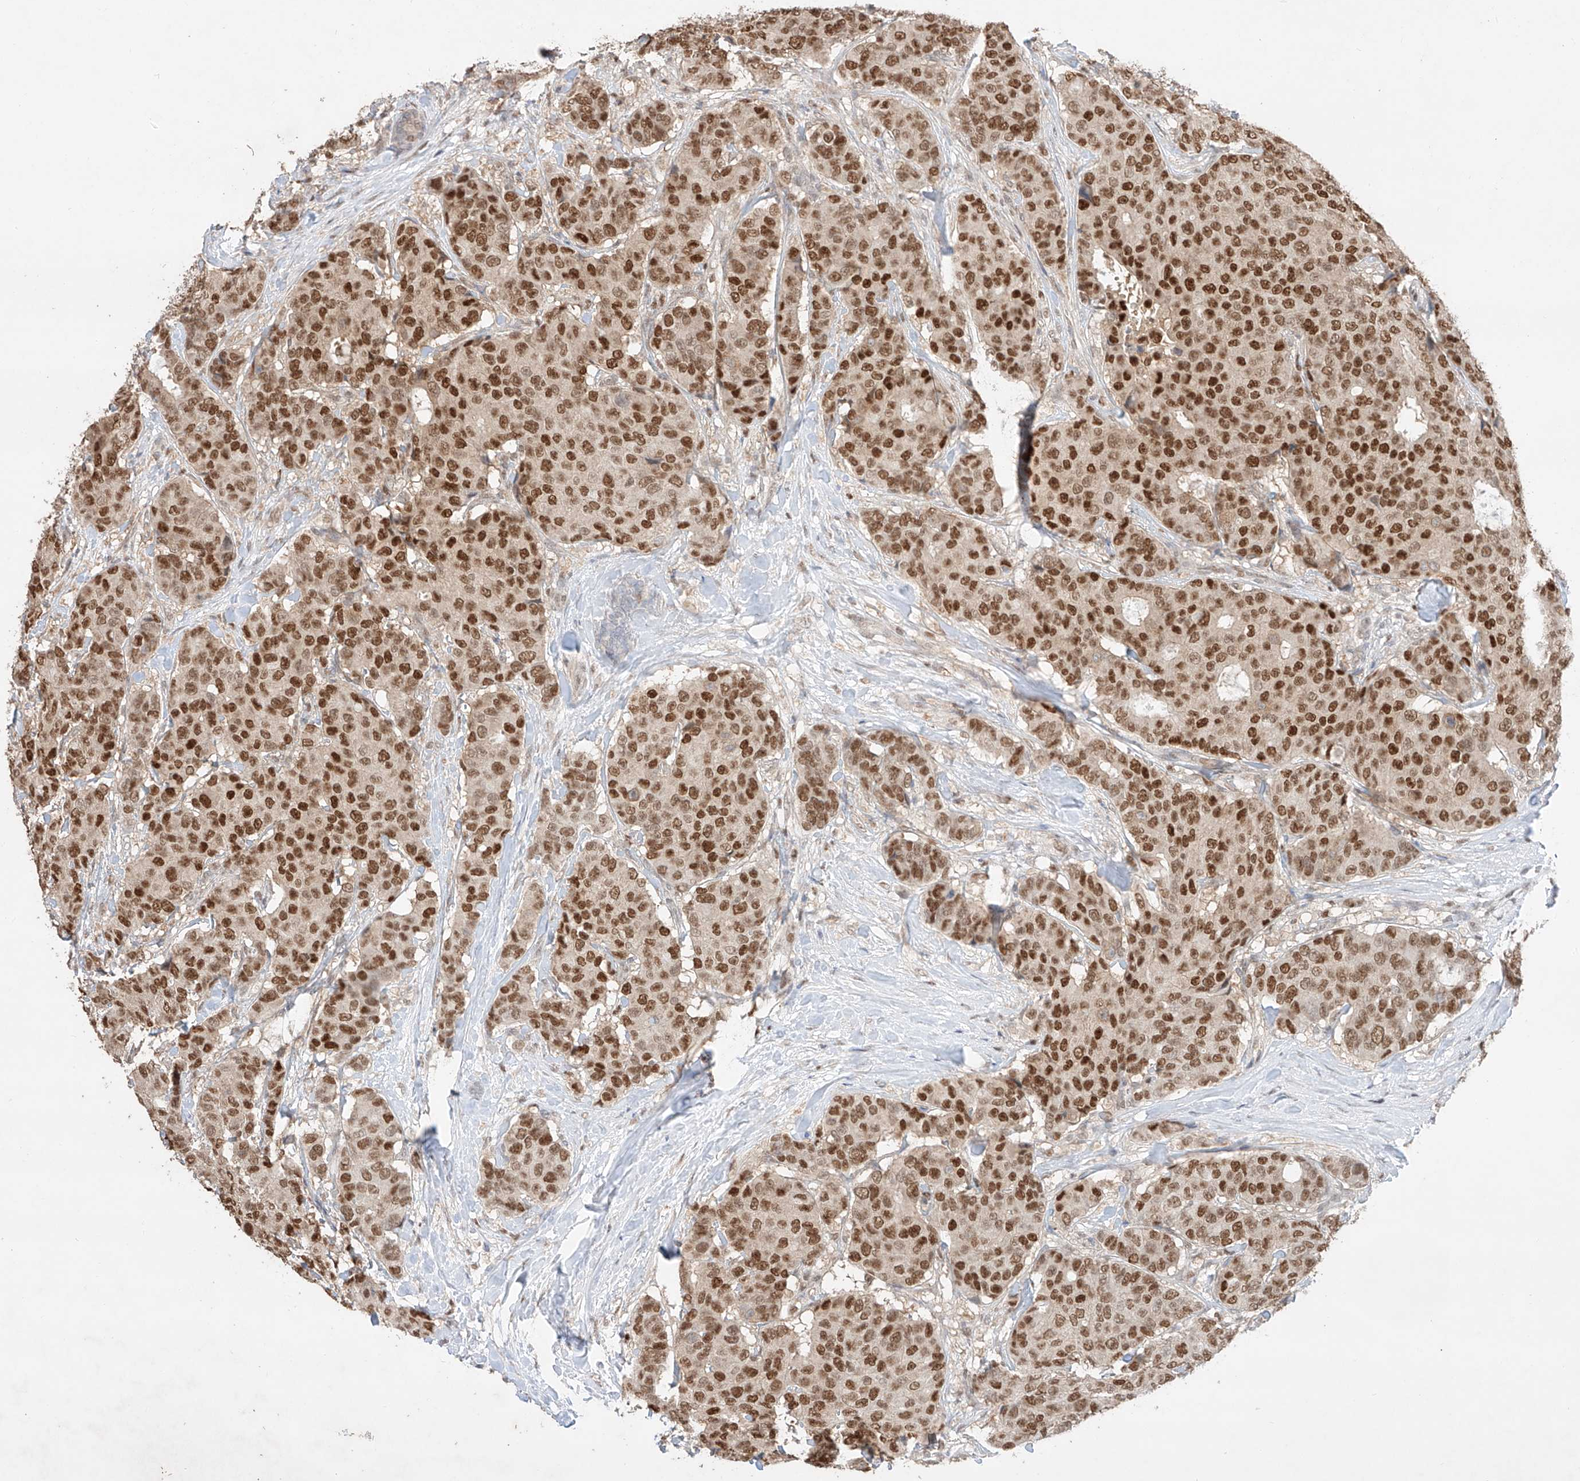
{"staining": {"intensity": "strong", "quantity": ">75%", "location": "nuclear"}, "tissue": "breast cancer", "cell_type": "Tumor cells", "image_type": "cancer", "snomed": [{"axis": "morphology", "description": "Duct carcinoma"}, {"axis": "topography", "description": "Breast"}], "caption": "Human breast cancer (infiltrating ductal carcinoma) stained with a protein marker shows strong staining in tumor cells.", "gene": "APIP", "patient": {"sex": "female", "age": 75}}